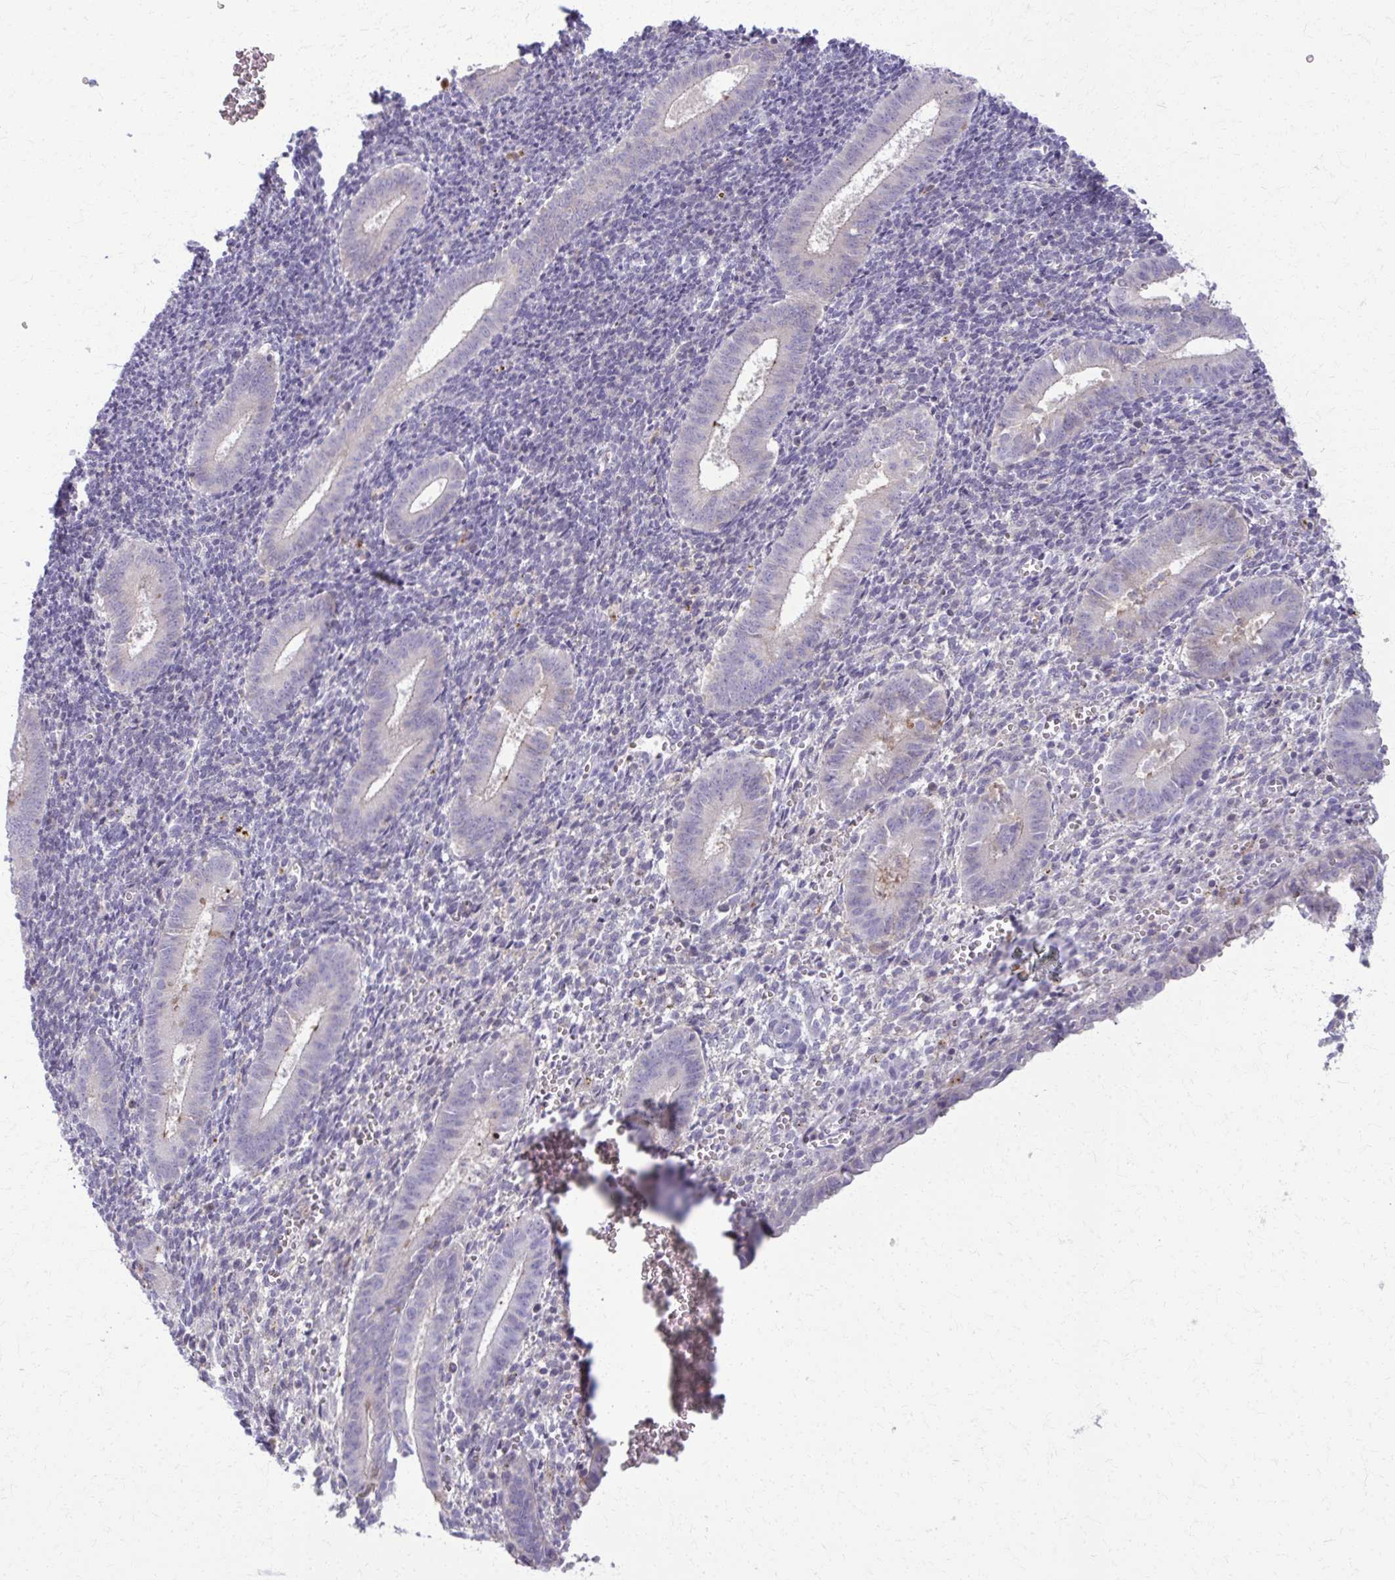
{"staining": {"intensity": "negative", "quantity": "none", "location": "none"}, "tissue": "endometrium", "cell_type": "Cells in endometrial stroma", "image_type": "normal", "snomed": [{"axis": "morphology", "description": "Normal tissue, NOS"}, {"axis": "topography", "description": "Endometrium"}], "caption": "Endometrium was stained to show a protein in brown. There is no significant expression in cells in endometrial stroma.", "gene": "ENSG00000275249", "patient": {"sex": "female", "age": 25}}